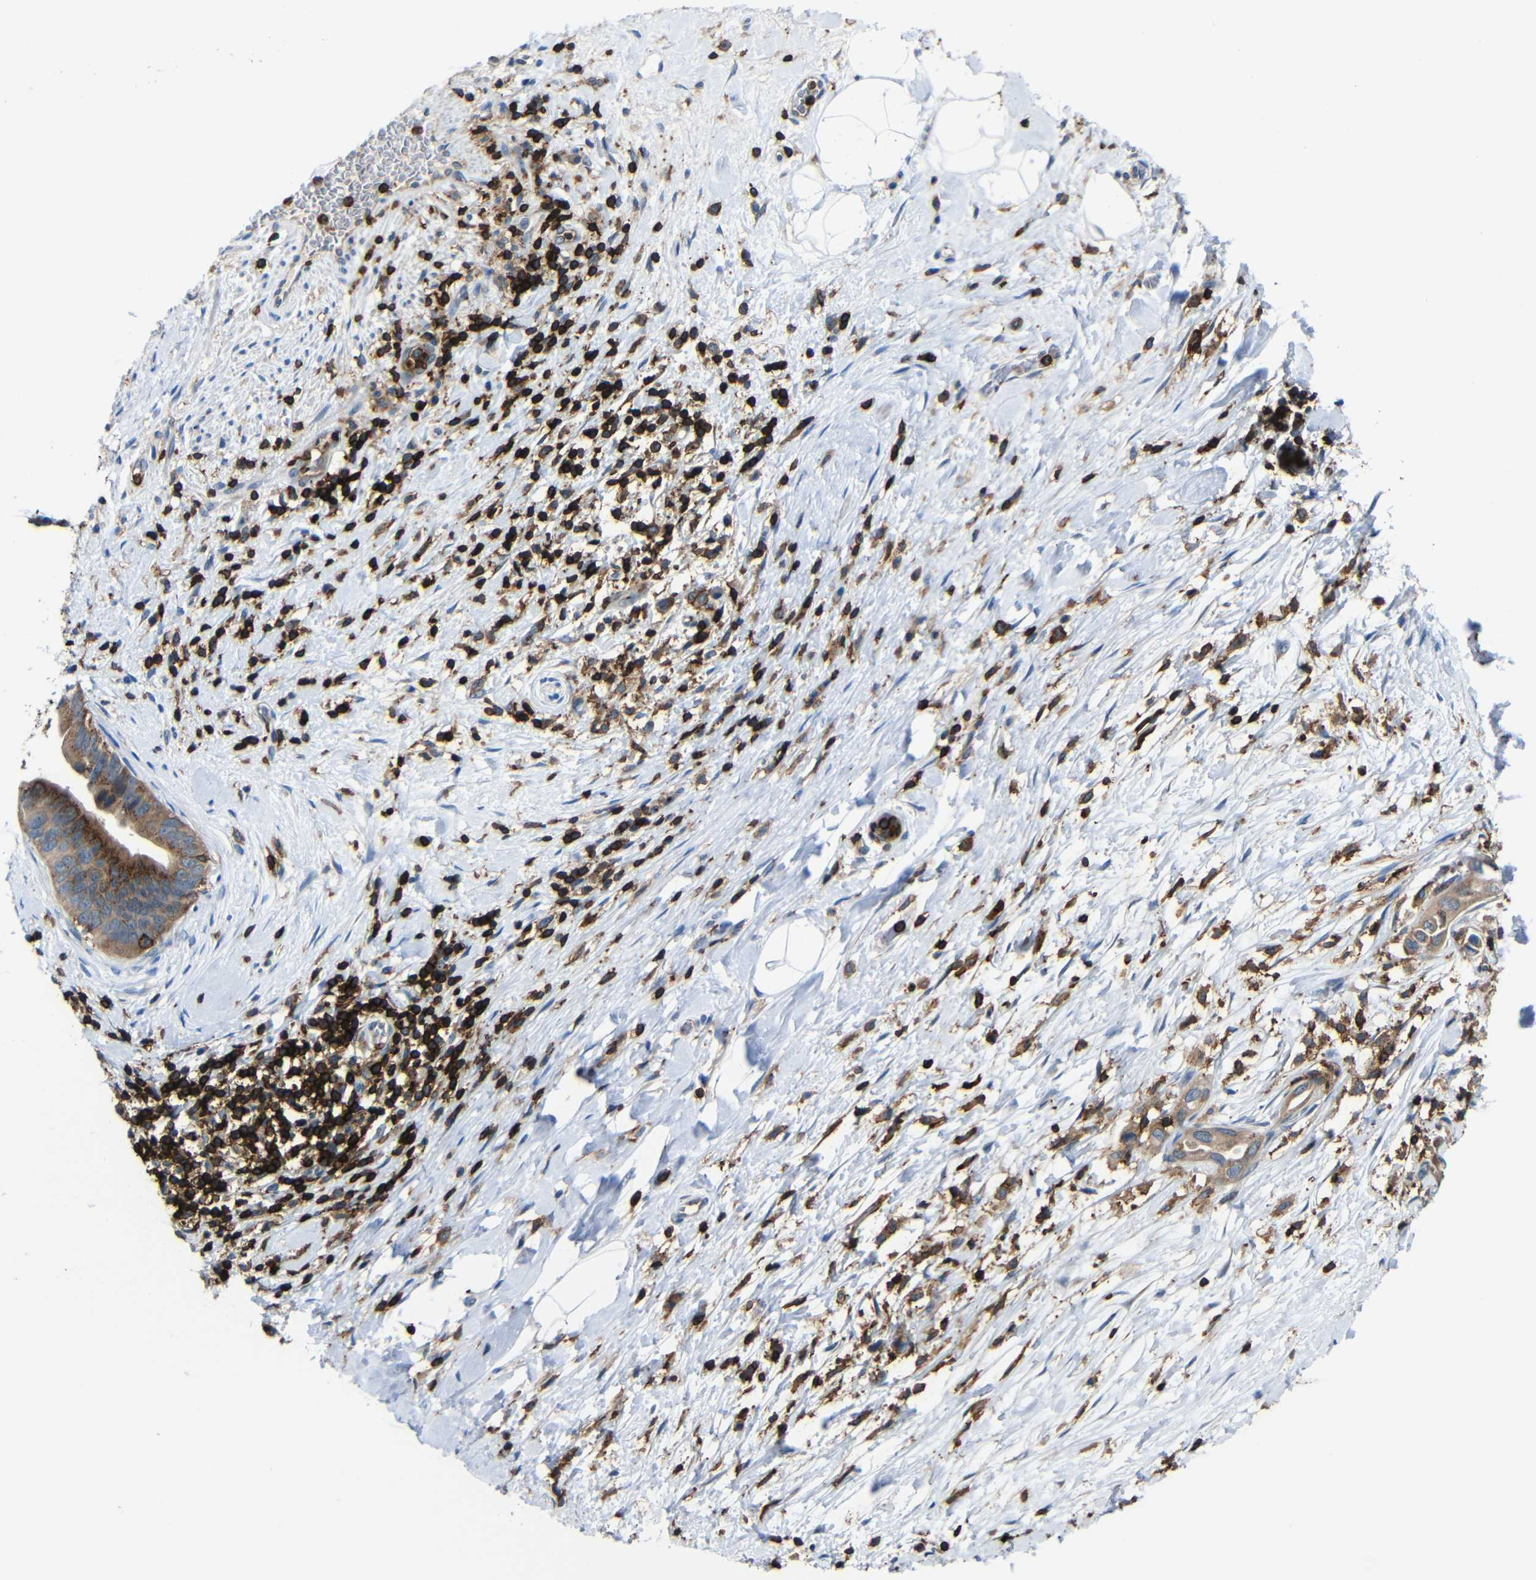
{"staining": {"intensity": "moderate", "quantity": ">75%", "location": "cytoplasmic/membranous"}, "tissue": "pancreatic cancer", "cell_type": "Tumor cells", "image_type": "cancer", "snomed": [{"axis": "morphology", "description": "Adenocarcinoma, NOS"}, {"axis": "topography", "description": "Pancreas"}], "caption": "Brown immunohistochemical staining in adenocarcinoma (pancreatic) shows moderate cytoplasmic/membranous expression in about >75% of tumor cells.", "gene": "P2RY12", "patient": {"sex": "male", "age": 55}}